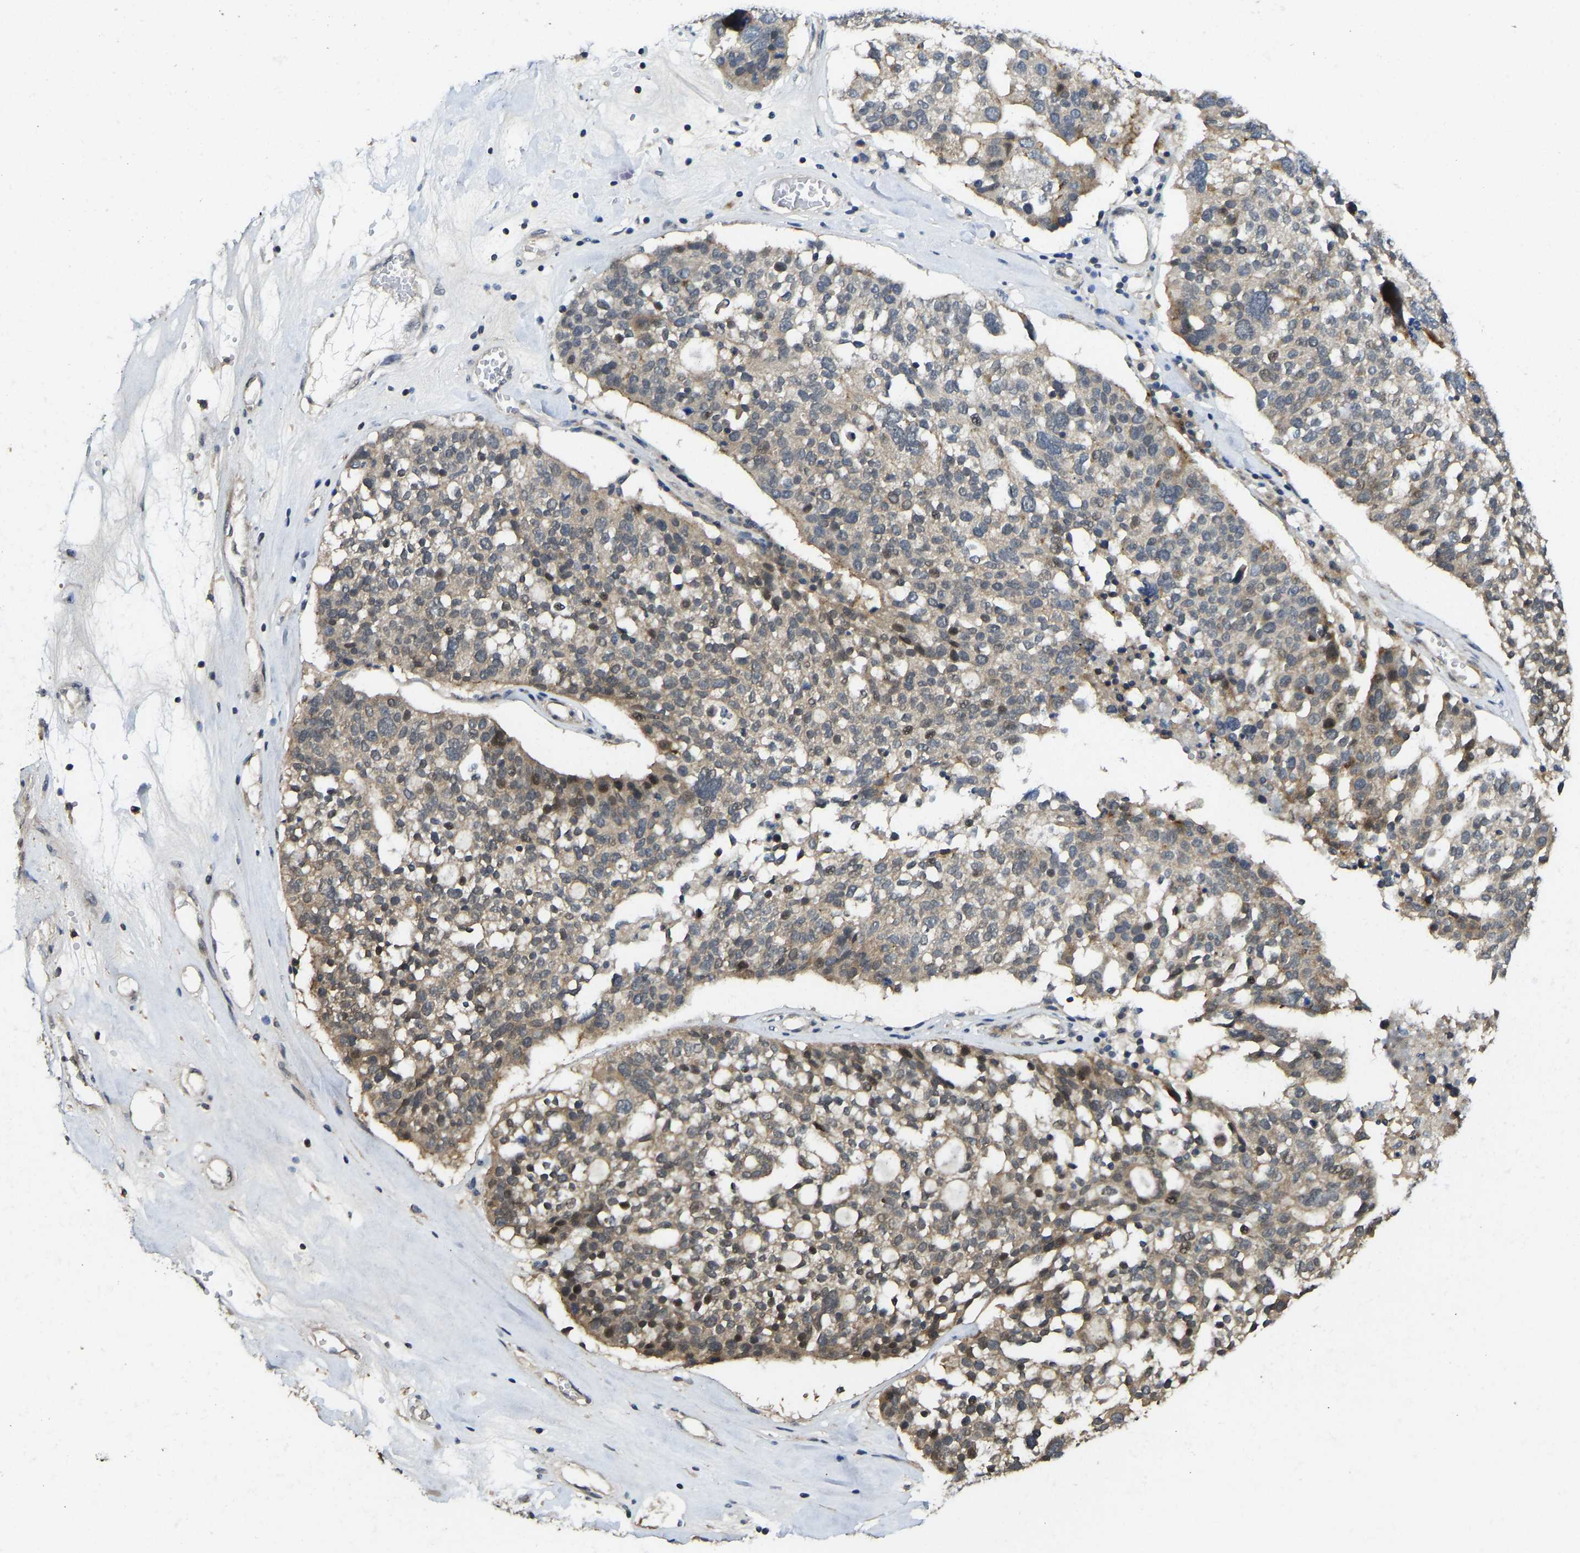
{"staining": {"intensity": "moderate", "quantity": "25%-75%", "location": "cytoplasmic/membranous"}, "tissue": "ovarian cancer", "cell_type": "Tumor cells", "image_type": "cancer", "snomed": [{"axis": "morphology", "description": "Cystadenocarcinoma, serous, NOS"}, {"axis": "topography", "description": "Ovary"}], "caption": "Ovarian cancer stained with a brown dye exhibits moderate cytoplasmic/membranous positive expression in about 25%-75% of tumor cells.", "gene": "NDRG3", "patient": {"sex": "female", "age": 59}}